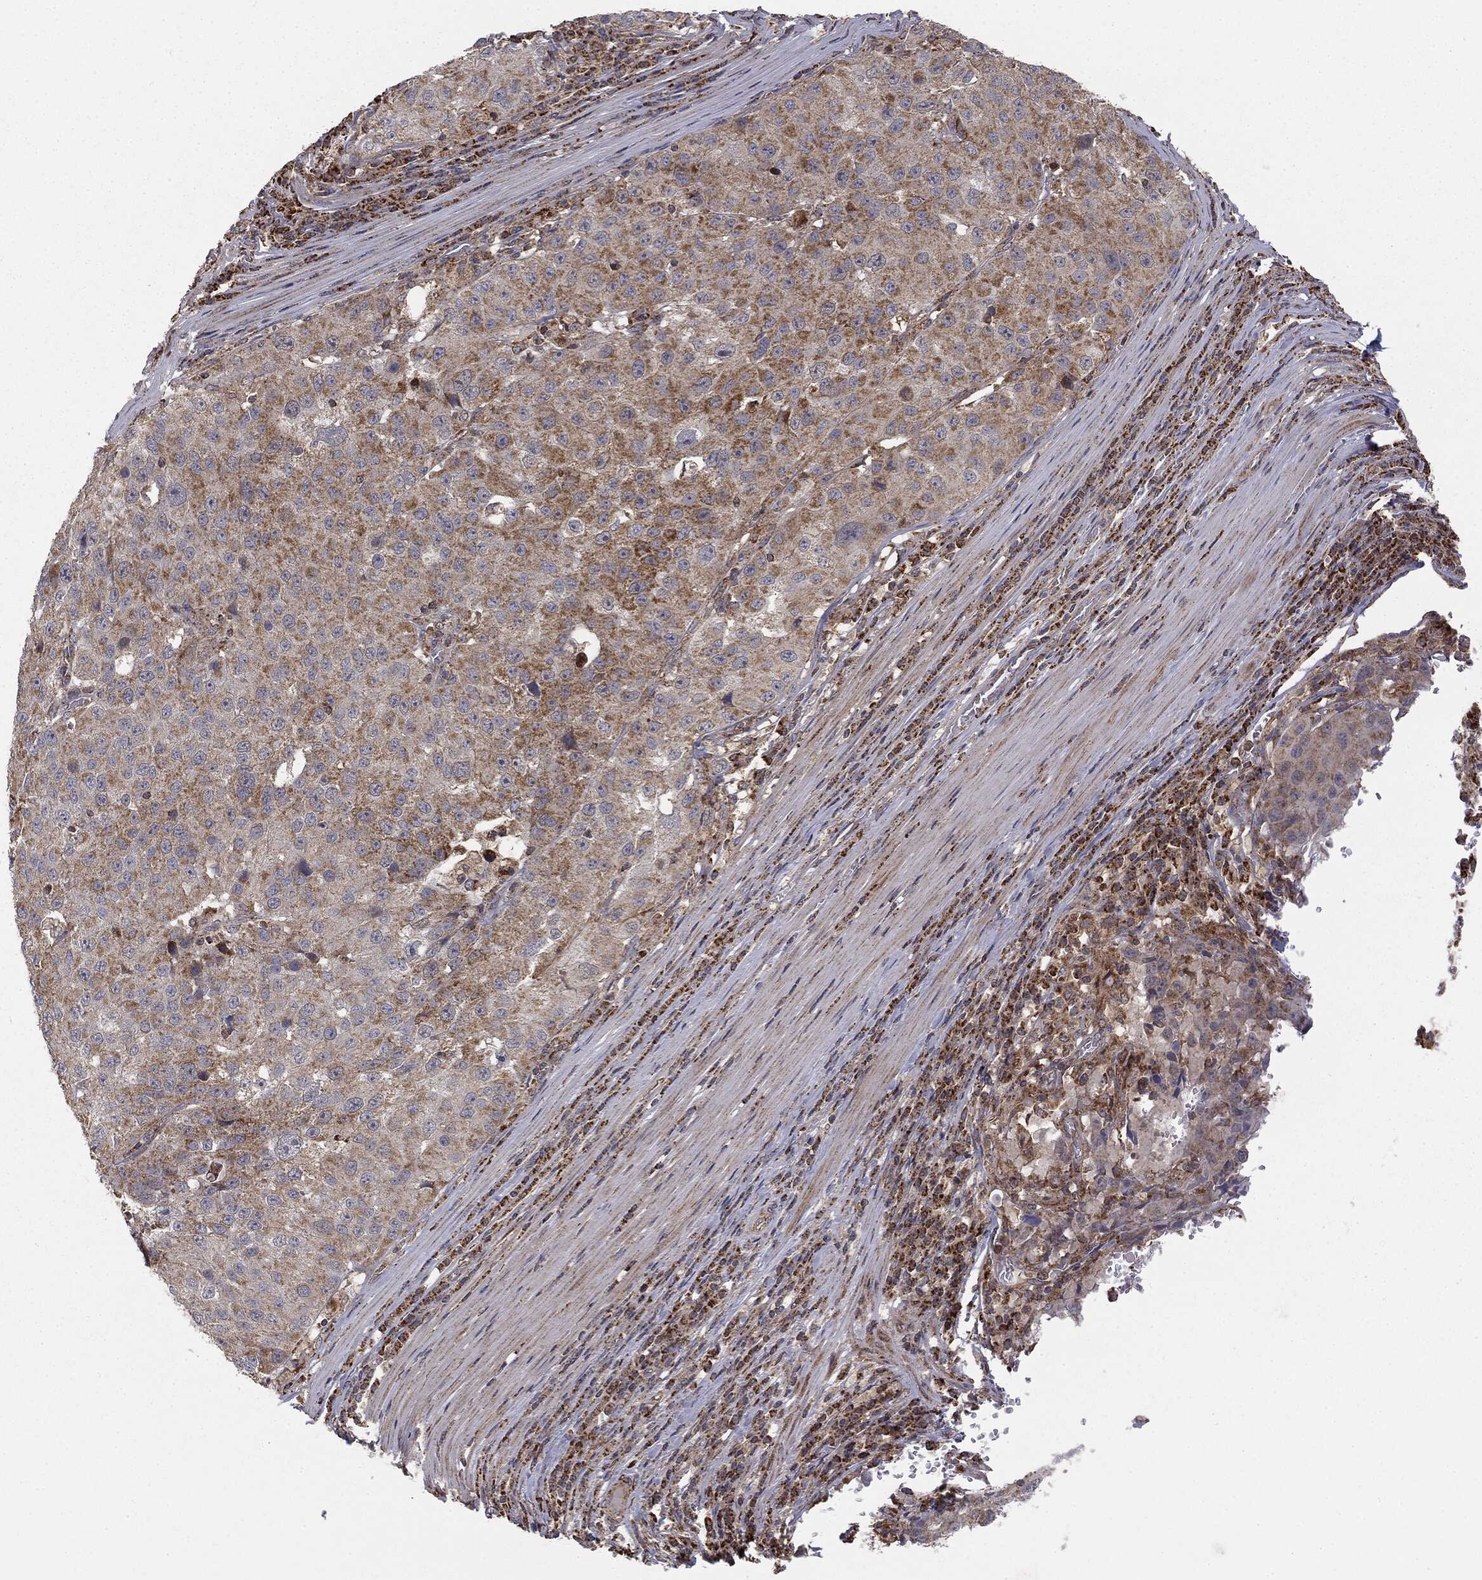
{"staining": {"intensity": "moderate", "quantity": "25%-75%", "location": "cytoplasmic/membranous"}, "tissue": "stomach cancer", "cell_type": "Tumor cells", "image_type": "cancer", "snomed": [{"axis": "morphology", "description": "Adenocarcinoma, NOS"}, {"axis": "topography", "description": "Stomach"}], "caption": "There is medium levels of moderate cytoplasmic/membranous expression in tumor cells of stomach adenocarcinoma, as demonstrated by immunohistochemical staining (brown color).", "gene": "MTOR", "patient": {"sex": "male", "age": 71}}